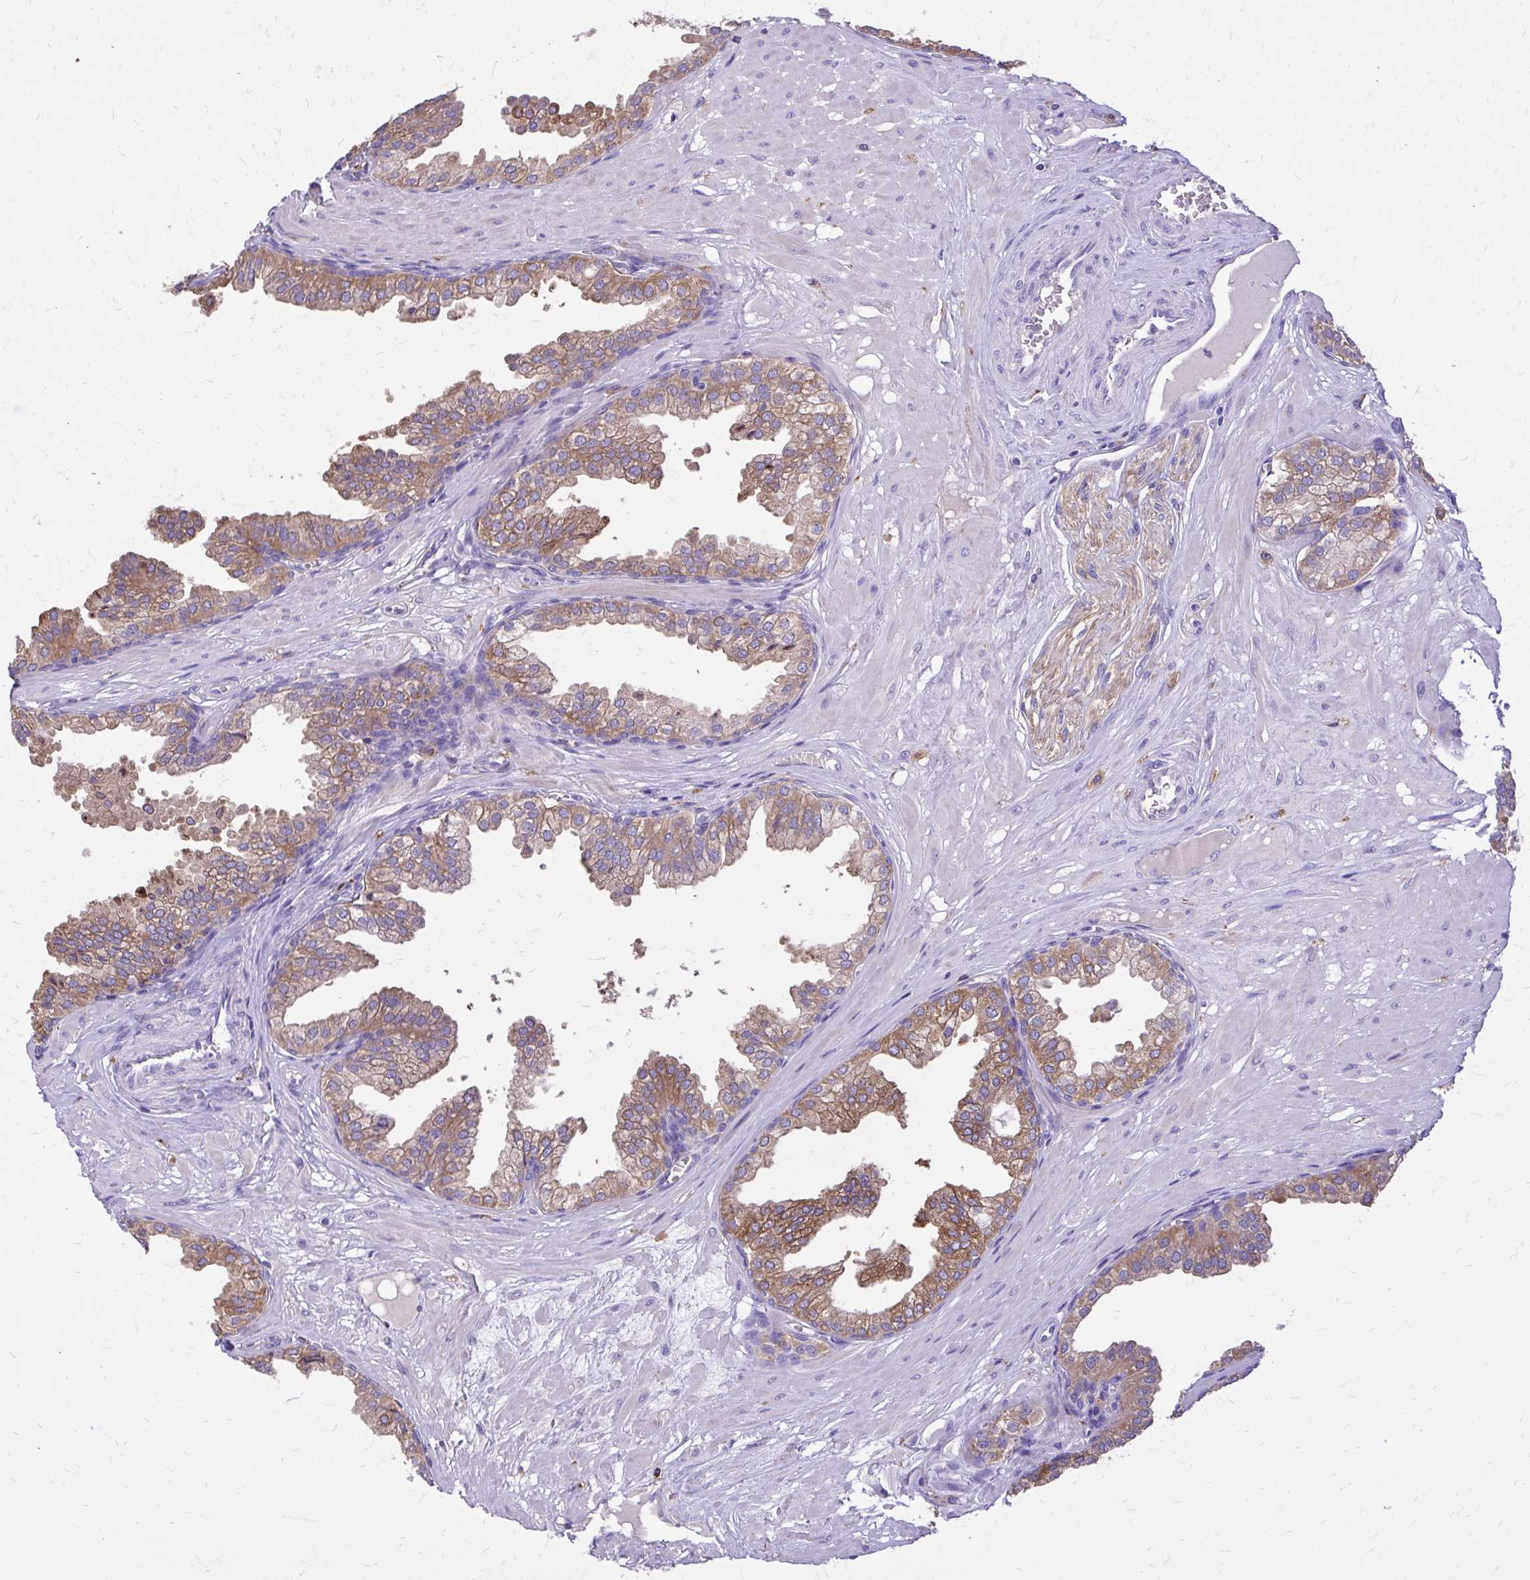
{"staining": {"intensity": "moderate", "quantity": "25%-75%", "location": "cytoplasmic/membranous"}, "tissue": "prostate", "cell_type": "Glandular cells", "image_type": "normal", "snomed": [{"axis": "morphology", "description": "Normal tissue, NOS"}, {"axis": "topography", "description": "Prostate"}, {"axis": "topography", "description": "Peripheral nerve tissue"}], "caption": "High-power microscopy captured an immunohistochemistry (IHC) photomicrograph of normal prostate, revealing moderate cytoplasmic/membranous expression in approximately 25%-75% of glandular cells.", "gene": "EPB41L1", "patient": {"sex": "male", "age": 55}}